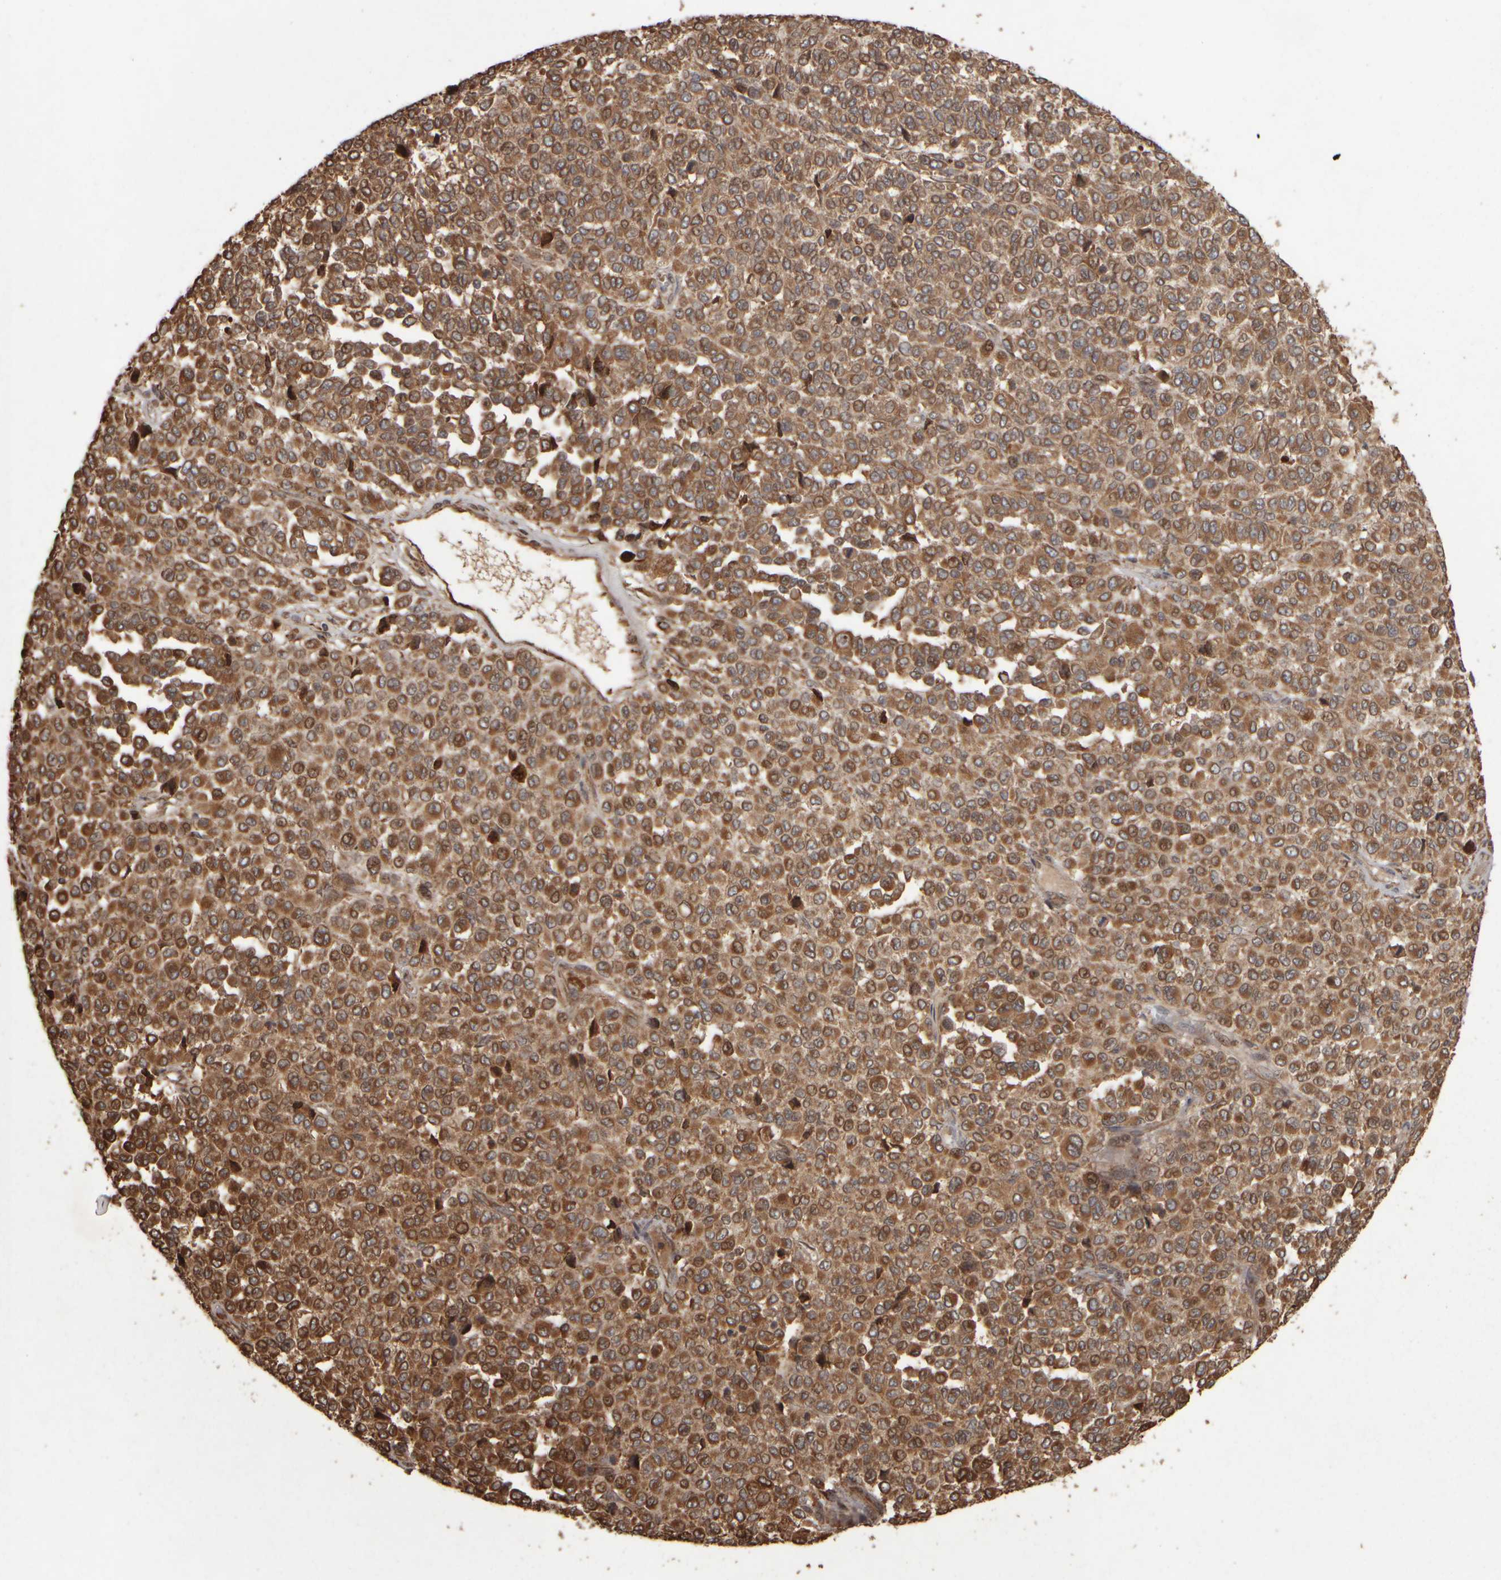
{"staining": {"intensity": "moderate", "quantity": ">75%", "location": "cytoplasmic/membranous"}, "tissue": "melanoma", "cell_type": "Tumor cells", "image_type": "cancer", "snomed": [{"axis": "morphology", "description": "Malignant melanoma, Metastatic site"}, {"axis": "topography", "description": "Pancreas"}], "caption": "A medium amount of moderate cytoplasmic/membranous positivity is appreciated in about >75% of tumor cells in malignant melanoma (metastatic site) tissue.", "gene": "AGBL3", "patient": {"sex": "female", "age": 30}}